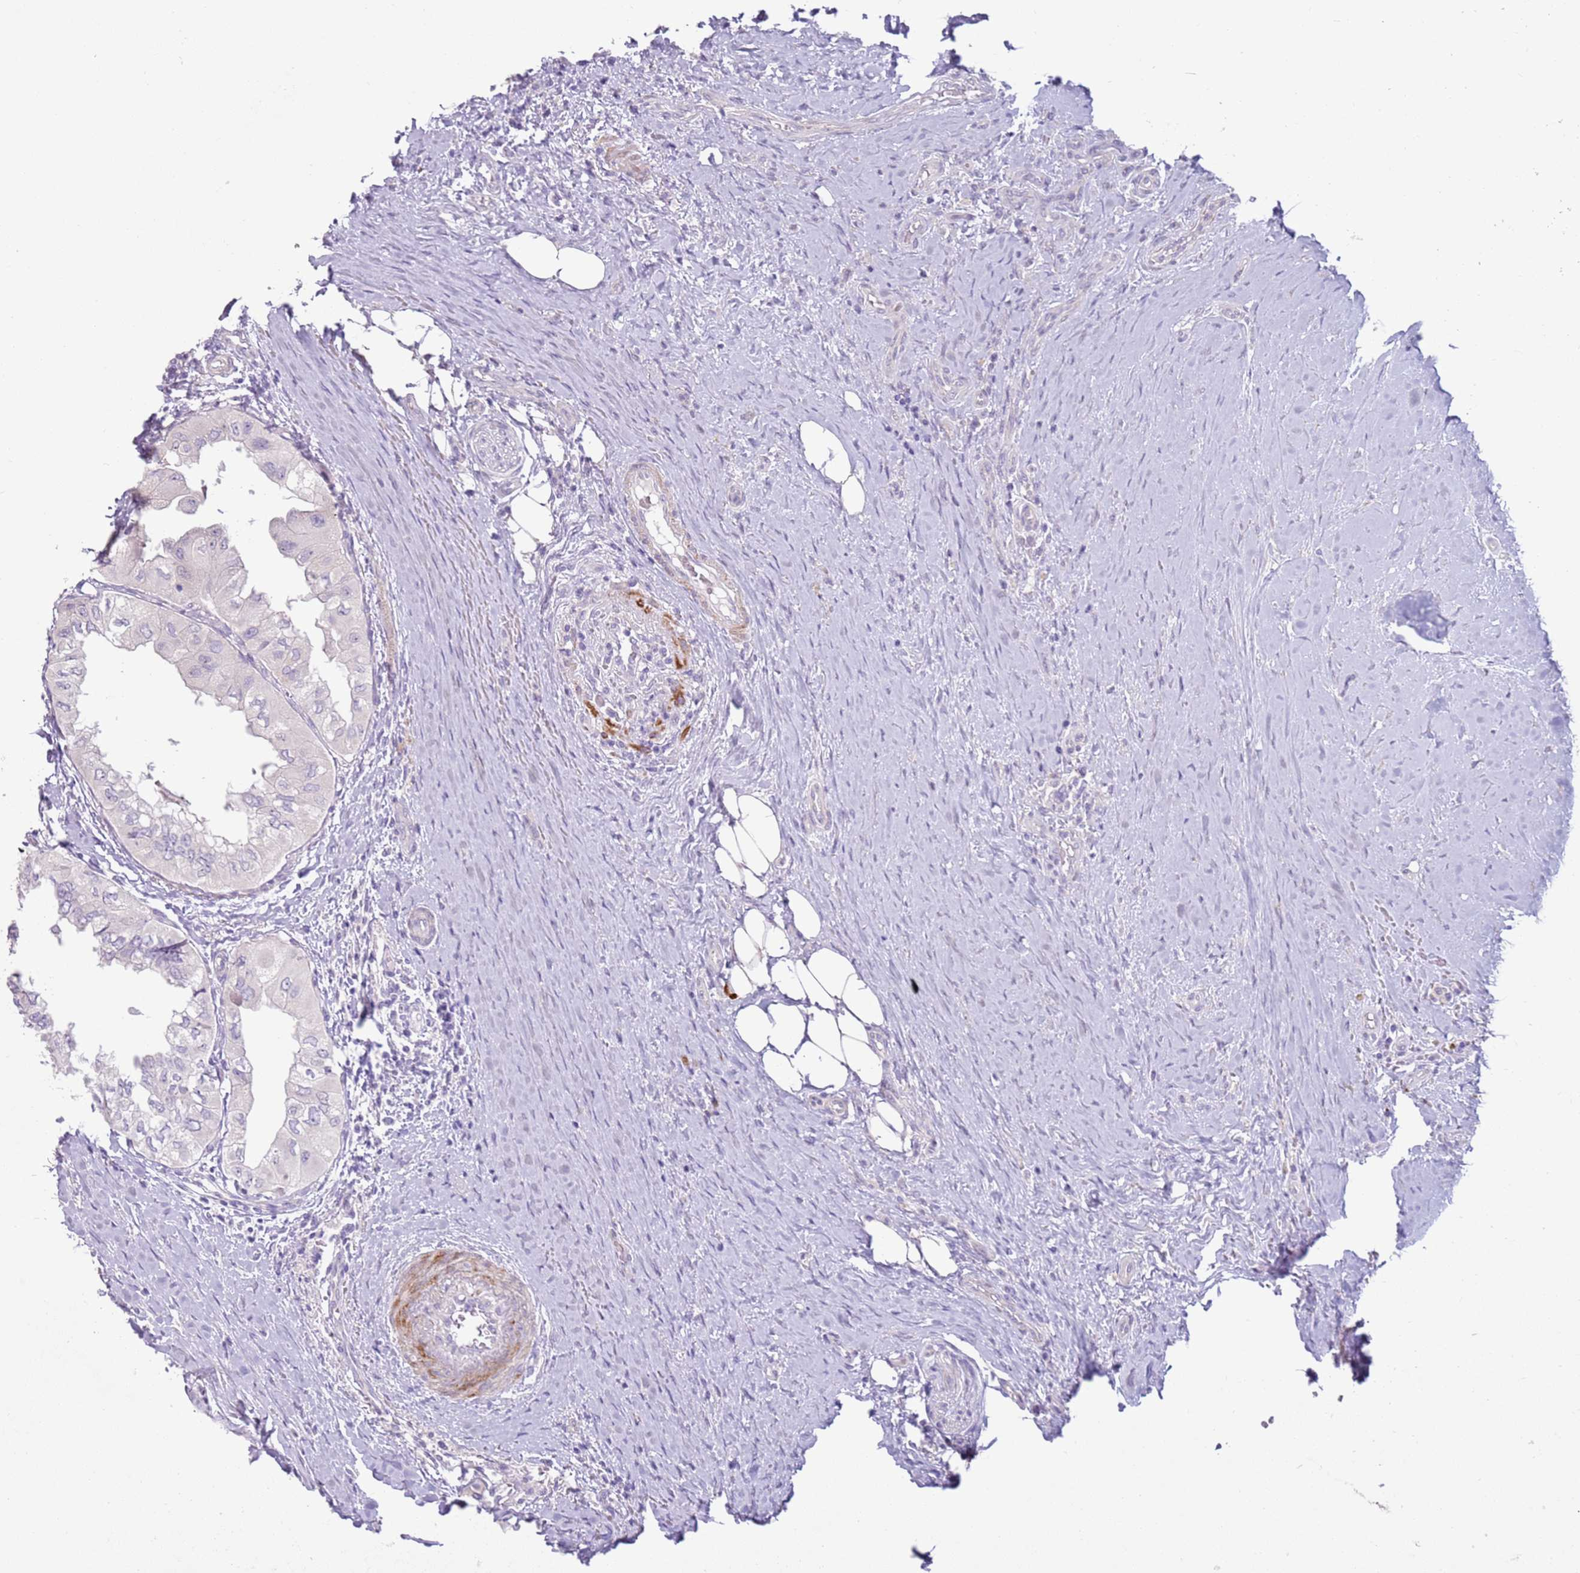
{"staining": {"intensity": "negative", "quantity": "none", "location": "none"}, "tissue": "thyroid cancer", "cell_type": "Tumor cells", "image_type": "cancer", "snomed": [{"axis": "morphology", "description": "Papillary adenocarcinoma, NOS"}, {"axis": "topography", "description": "Thyroid gland"}], "caption": "Micrograph shows no significant protein staining in tumor cells of papillary adenocarcinoma (thyroid).", "gene": "ZNF239", "patient": {"sex": "female", "age": 59}}